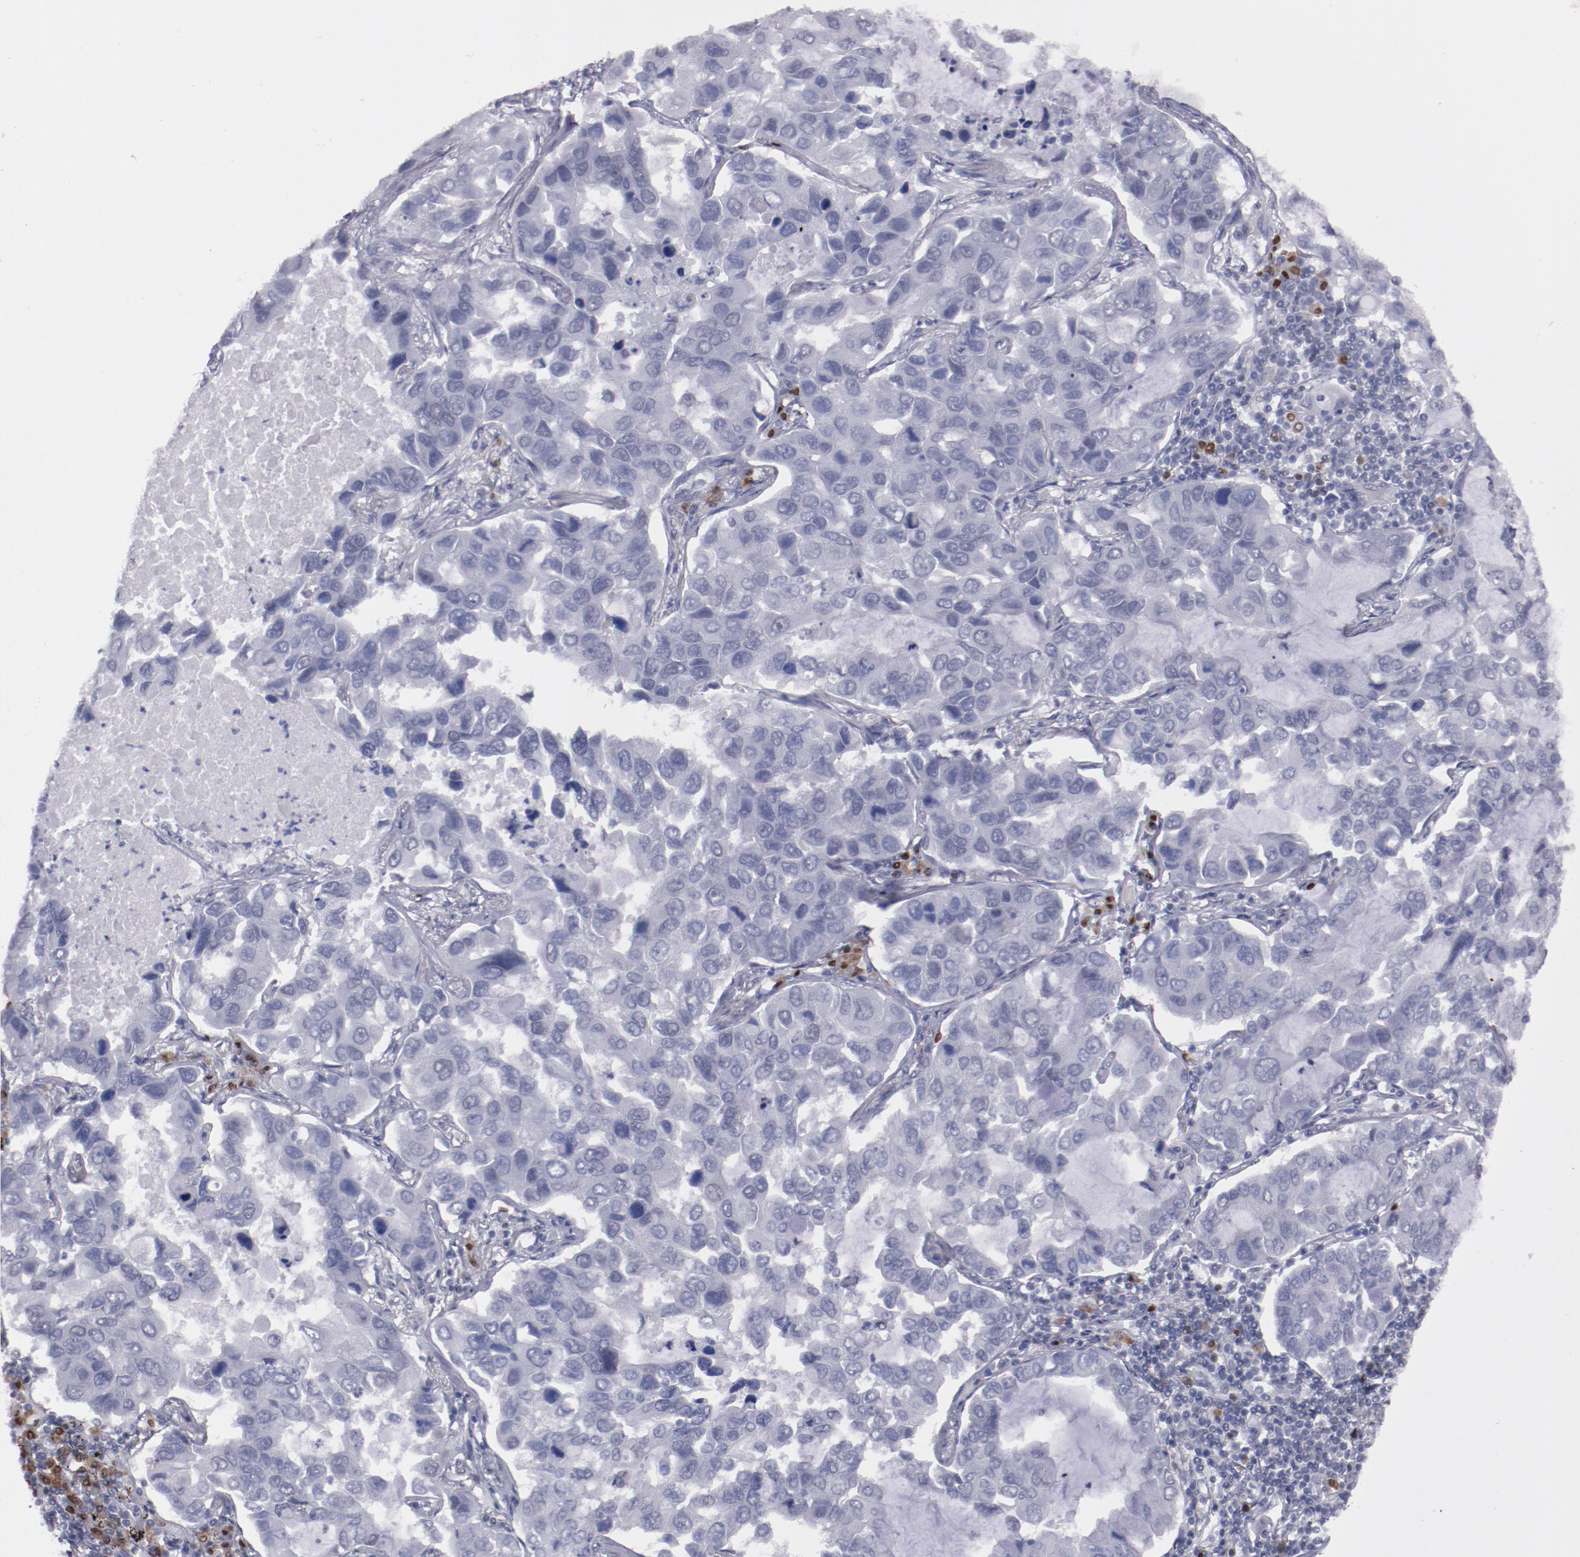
{"staining": {"intensity": "negative", "quantity": "none", "location": "none"}, "tissue": "lung cancer", "cell_type": "Tumor cells", "image_type": "cancer", "snomed": [{"axis": "morphology", "description": "Adenocarcinoma, NOS"}, {"axis": "topography", "description": "Lung"}], "caption": "Tumor cells show no significant positivity in lung cancer. (DAB (3,3'-diaminobenzidine) IHC with hematoxylin counter stain).", "gene": "IRF4", "patient": {"sex": "male", "age": 64}}